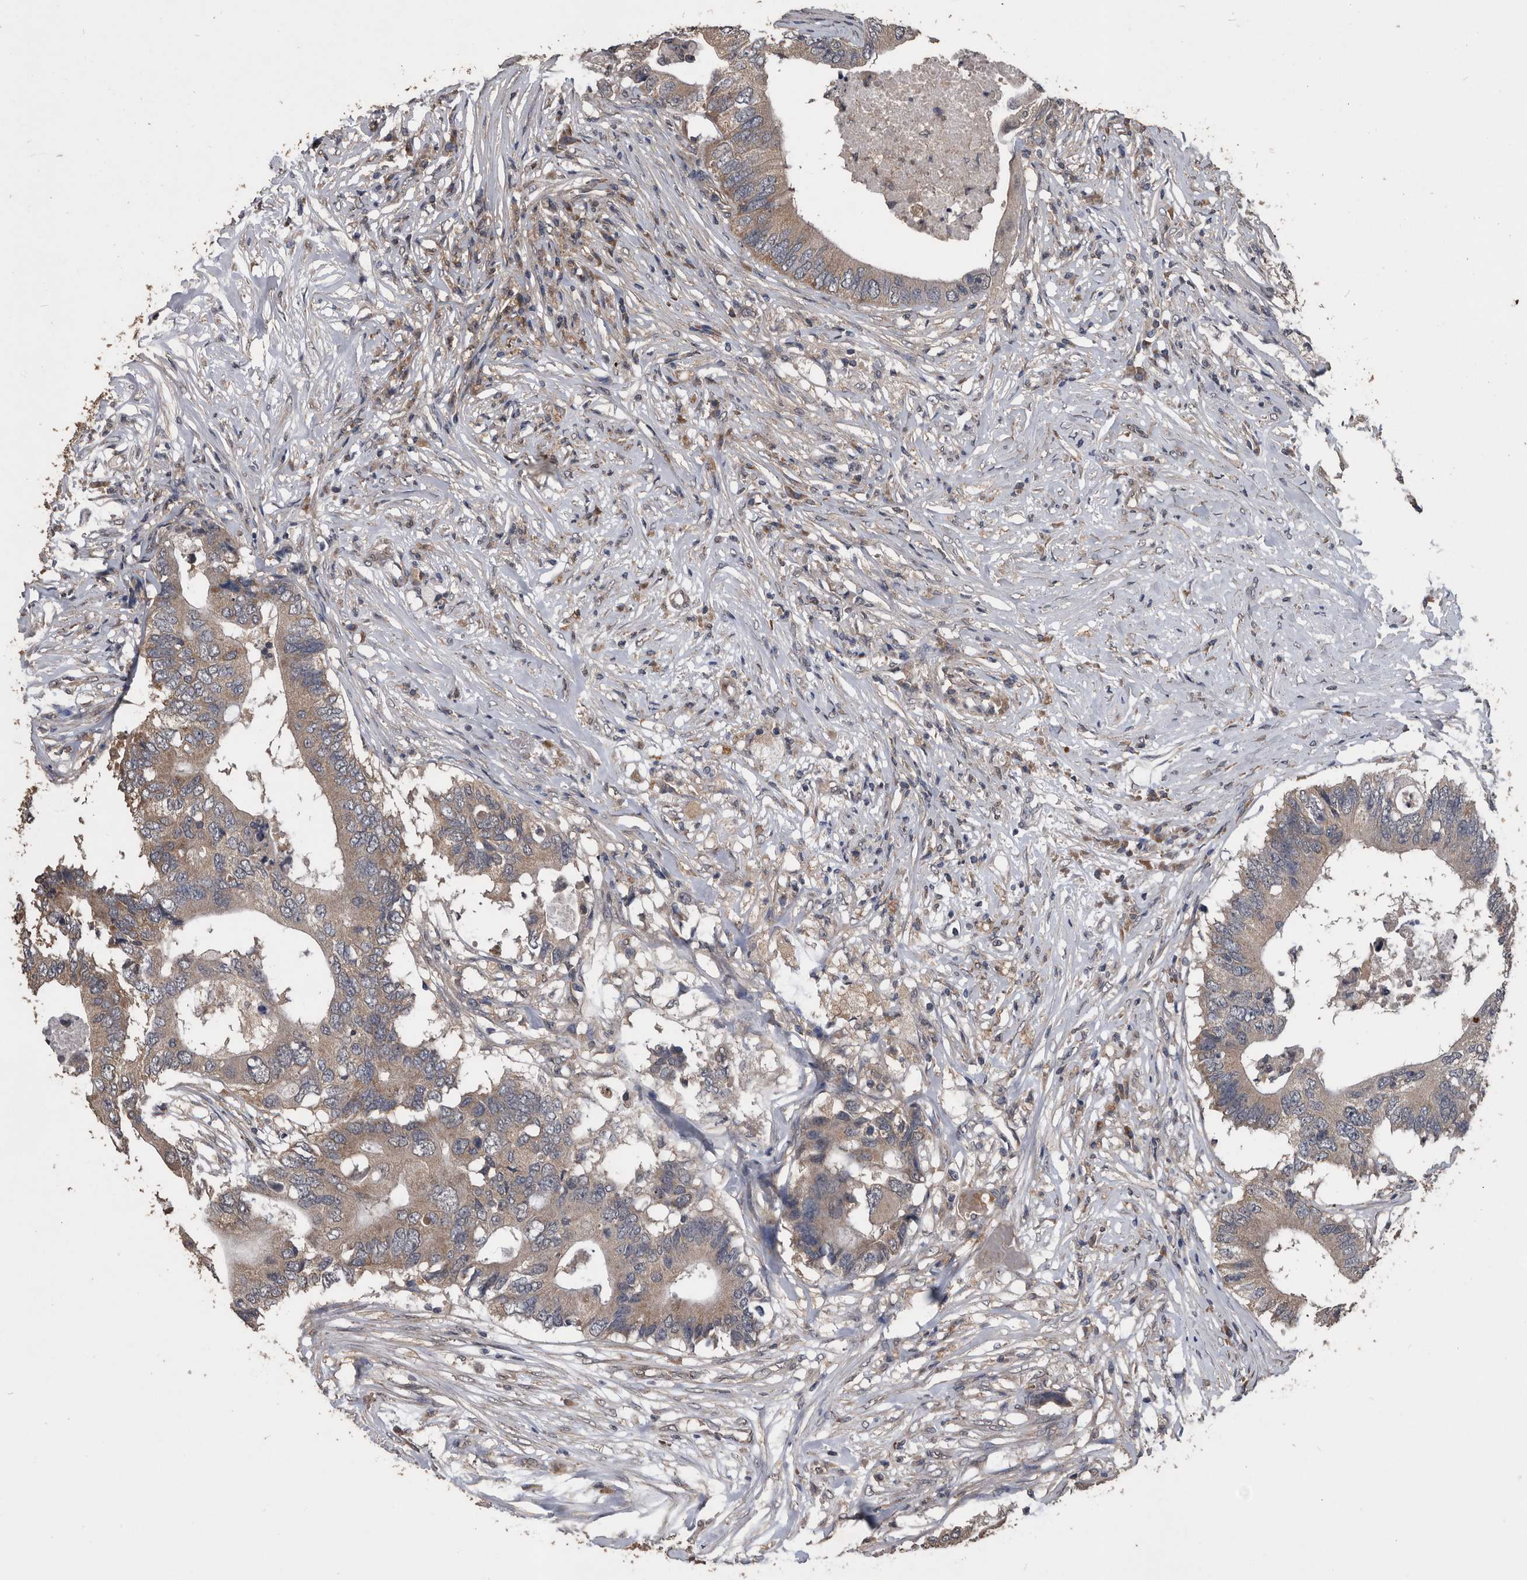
{"staining": {"intensity": "weak", "quantity": ">75%", "location": "cytoplasmic/membranous"}, "tissue": "colorectal cancer", "cell_type": "Tumor cells", "image_type": "cancer", "snomed": [{"axis": "morphology", "description": "Adenocarcinoma, NOS"}, {"axis": "topography", "description": "Colon"}], "caption": "An IHC micrograph of tumor tissue is shown. Protein staining in brown highlights weak cytoplasmic/membranous positivity in colorectal cancer within tumor cells.", "gene": "NRBP1", "patient": {"sex": "male", "age": 71}}